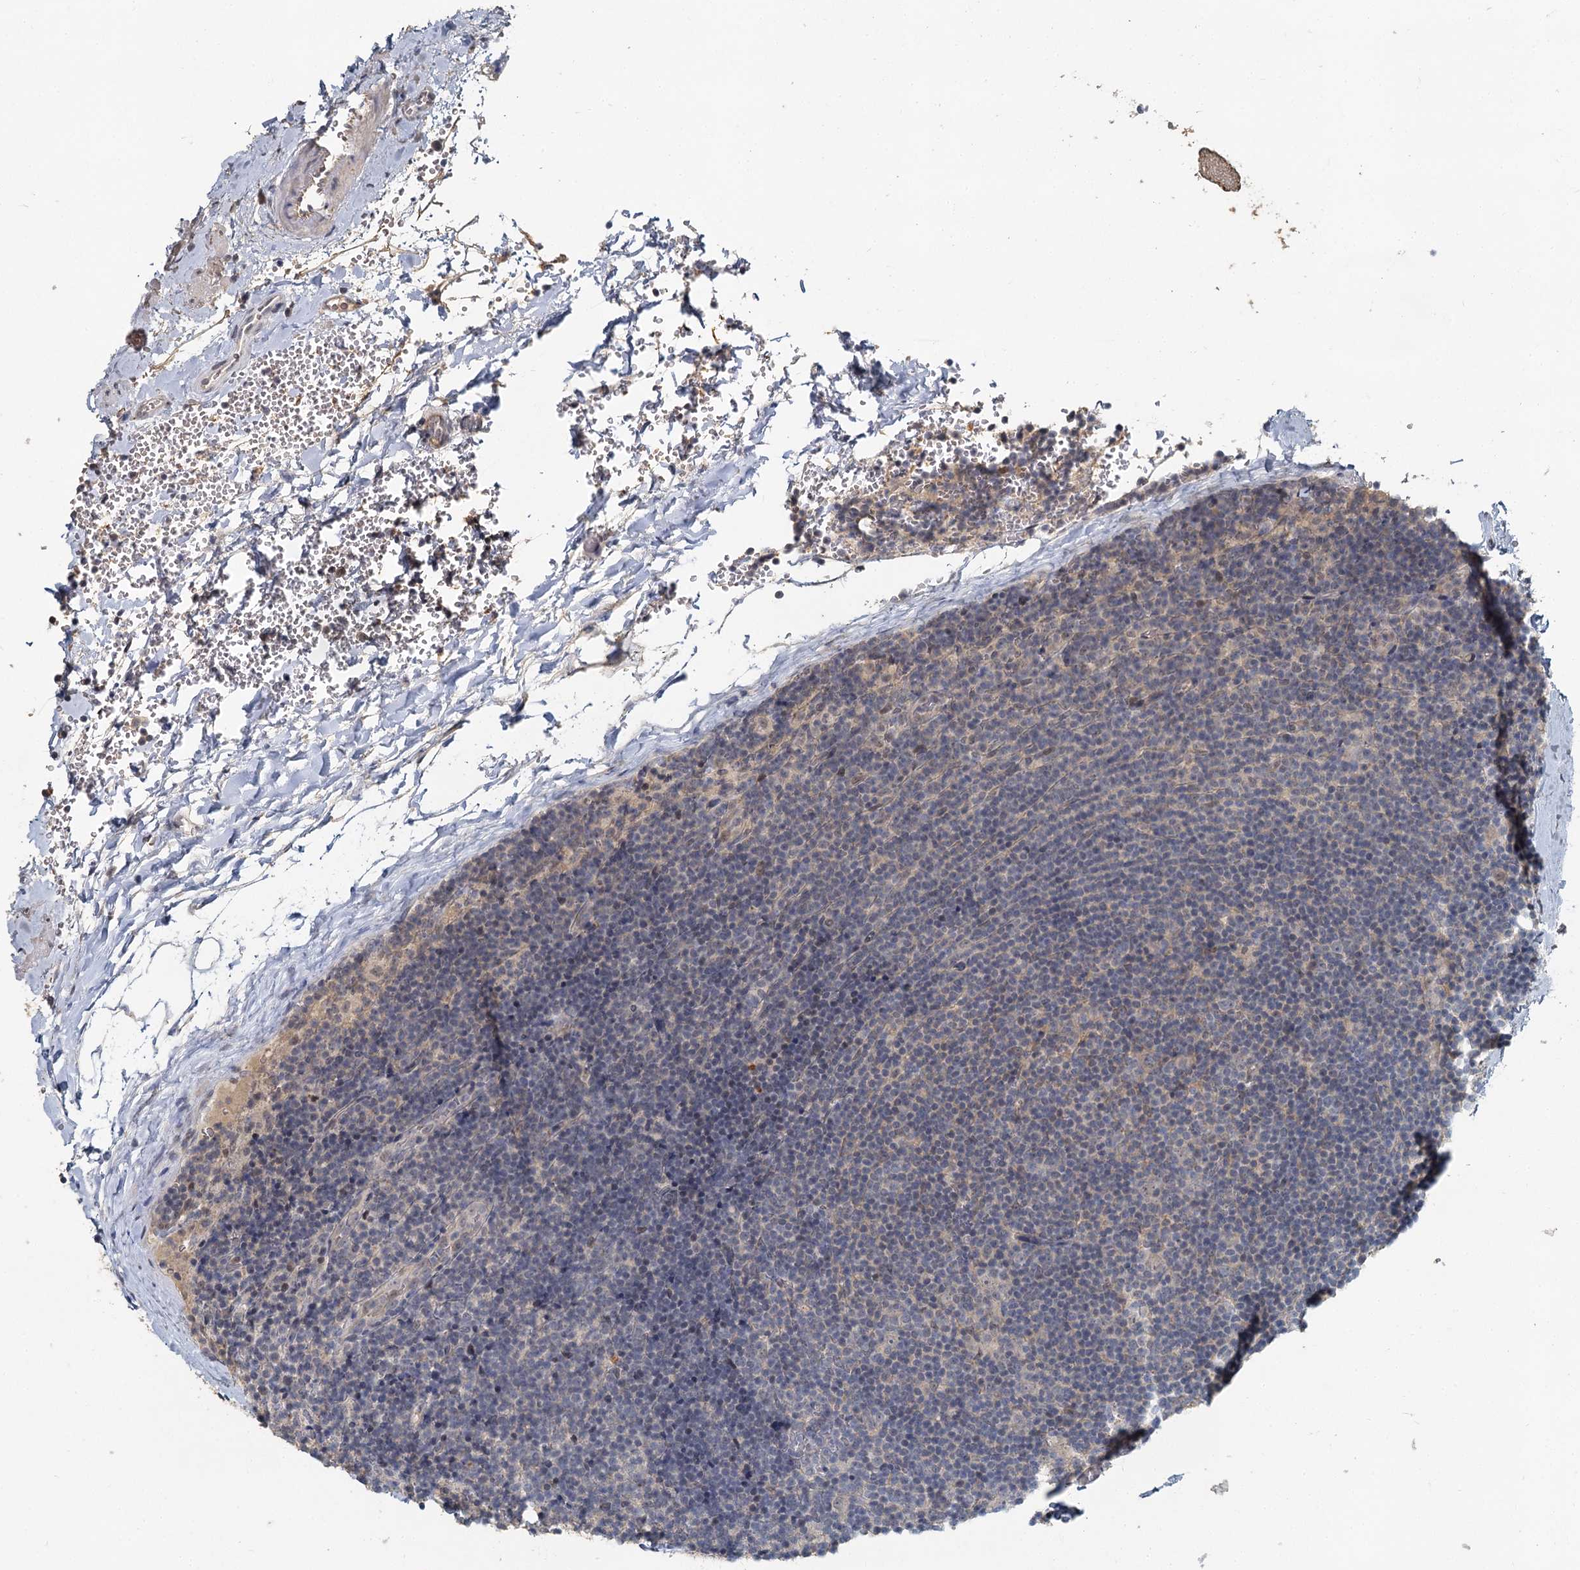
{"staining": {"intensity": "negative", "quantity": "none", "location": "none"}, "tissue": "lymphoma", "cell_type": "Tumor cells", "image_type": "cancer", "snomed": [{"axis": "morphology", "description": "Hodgkin's disease, NOS"}, {"axis": "topography", "description": "Lymph node"}], "caption": "Immunohistochemistry photomicrograph of human Hodgkin's disease stained for a protein (brown), which reveals no positivity in tumor cells.", "gene": "MUCL1", "patient": {"sex": "female", "age": 57}}